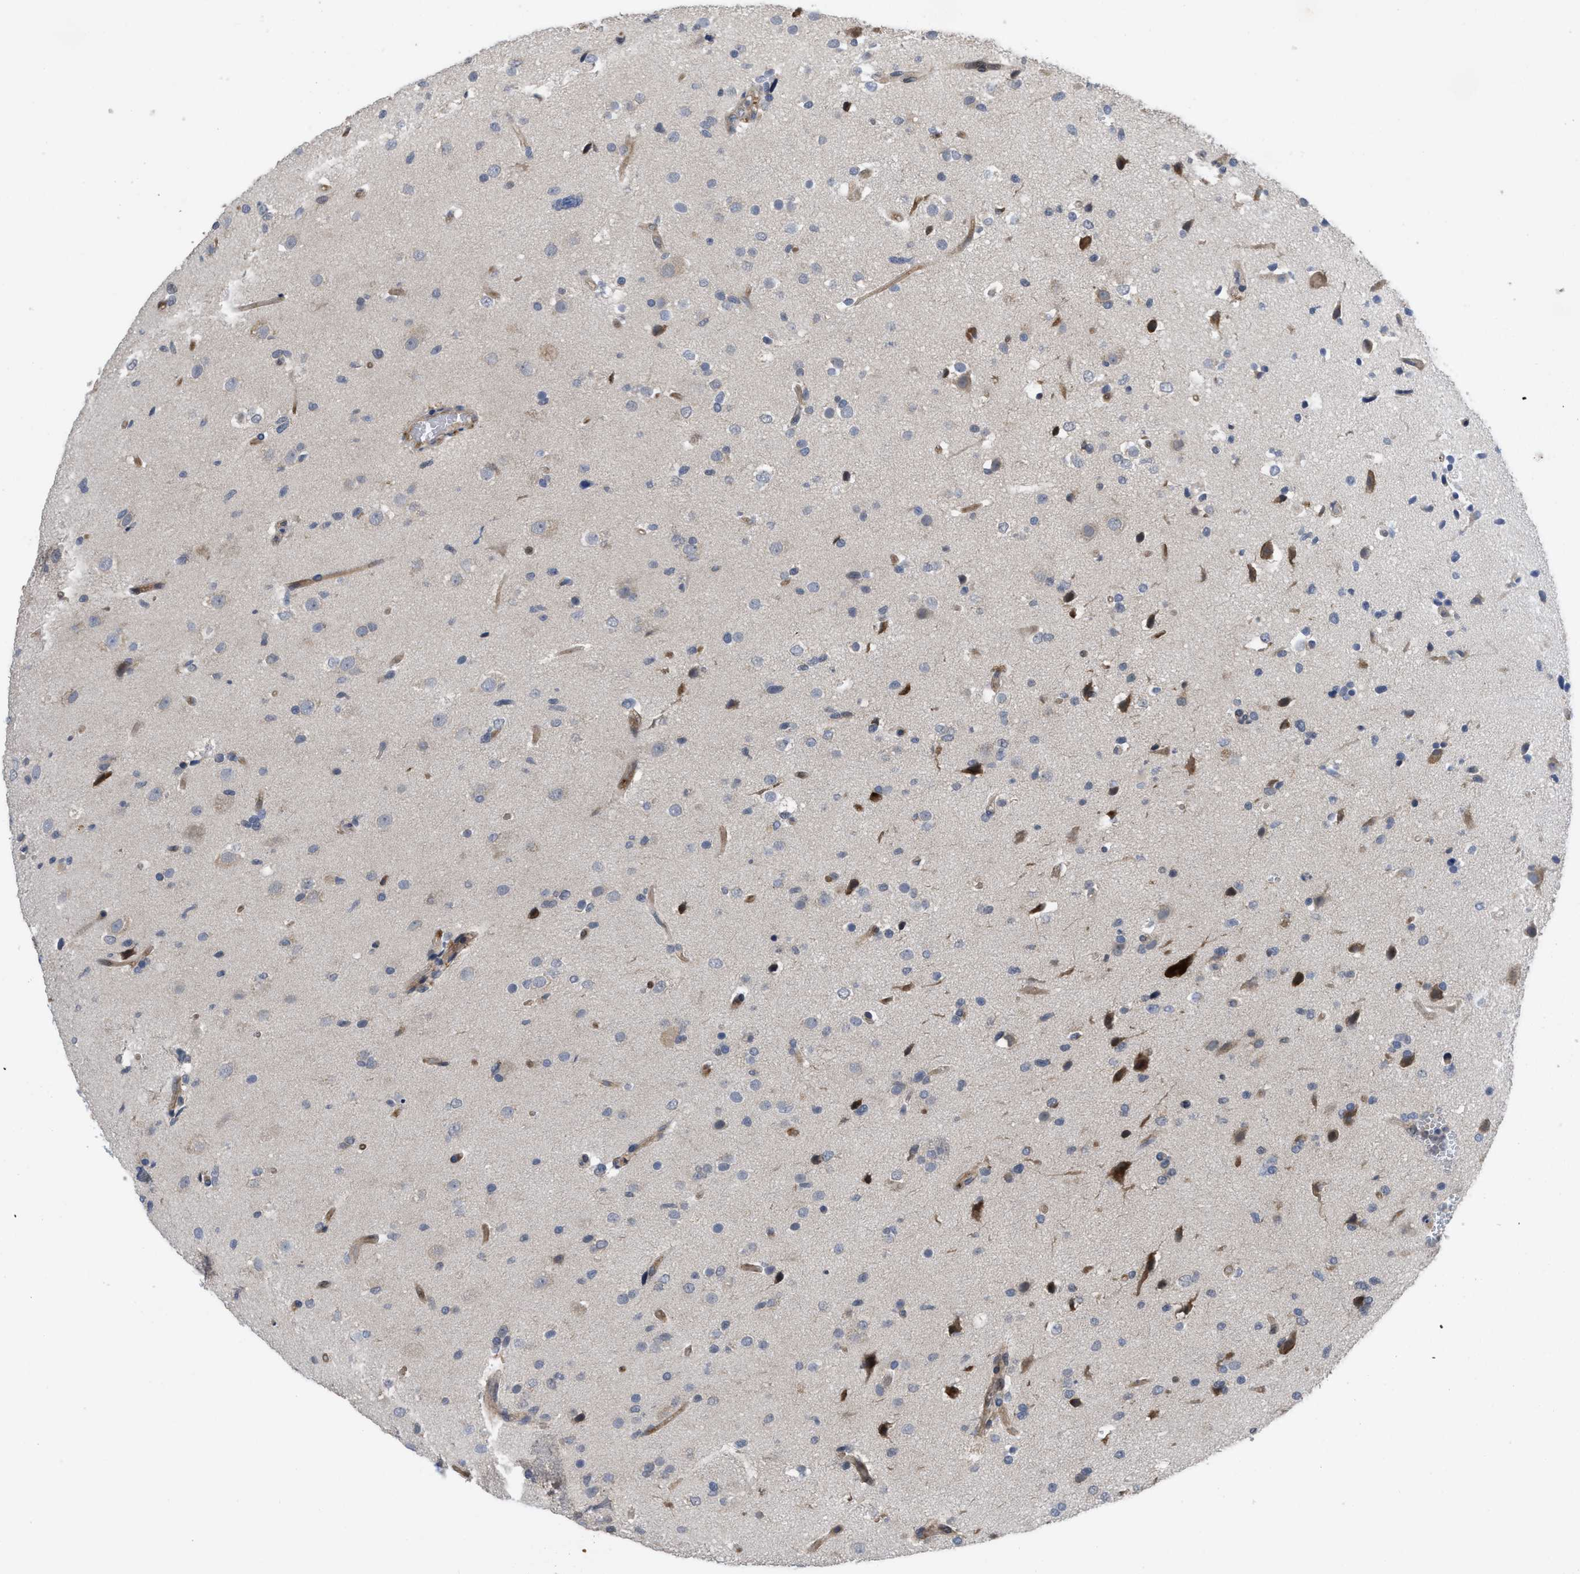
{"staining": {"intensity": "negative", "quantity": "none", "location": "none"}, "tissue": "glioma", "cell_type": "Tumor cells", "image_type": "cancer", "snomed": [{"axis": "morphology", "description": "Glioma, malignant, High grade"}, {"axis": "topography", "description": "Brain"}], "caption": "Glioma stained for a protein using immunohistochemistry (IHC) displays no staining tumor cells.", "gene": "LDAF1", "patient": {"sex": "male", "age": 33}}